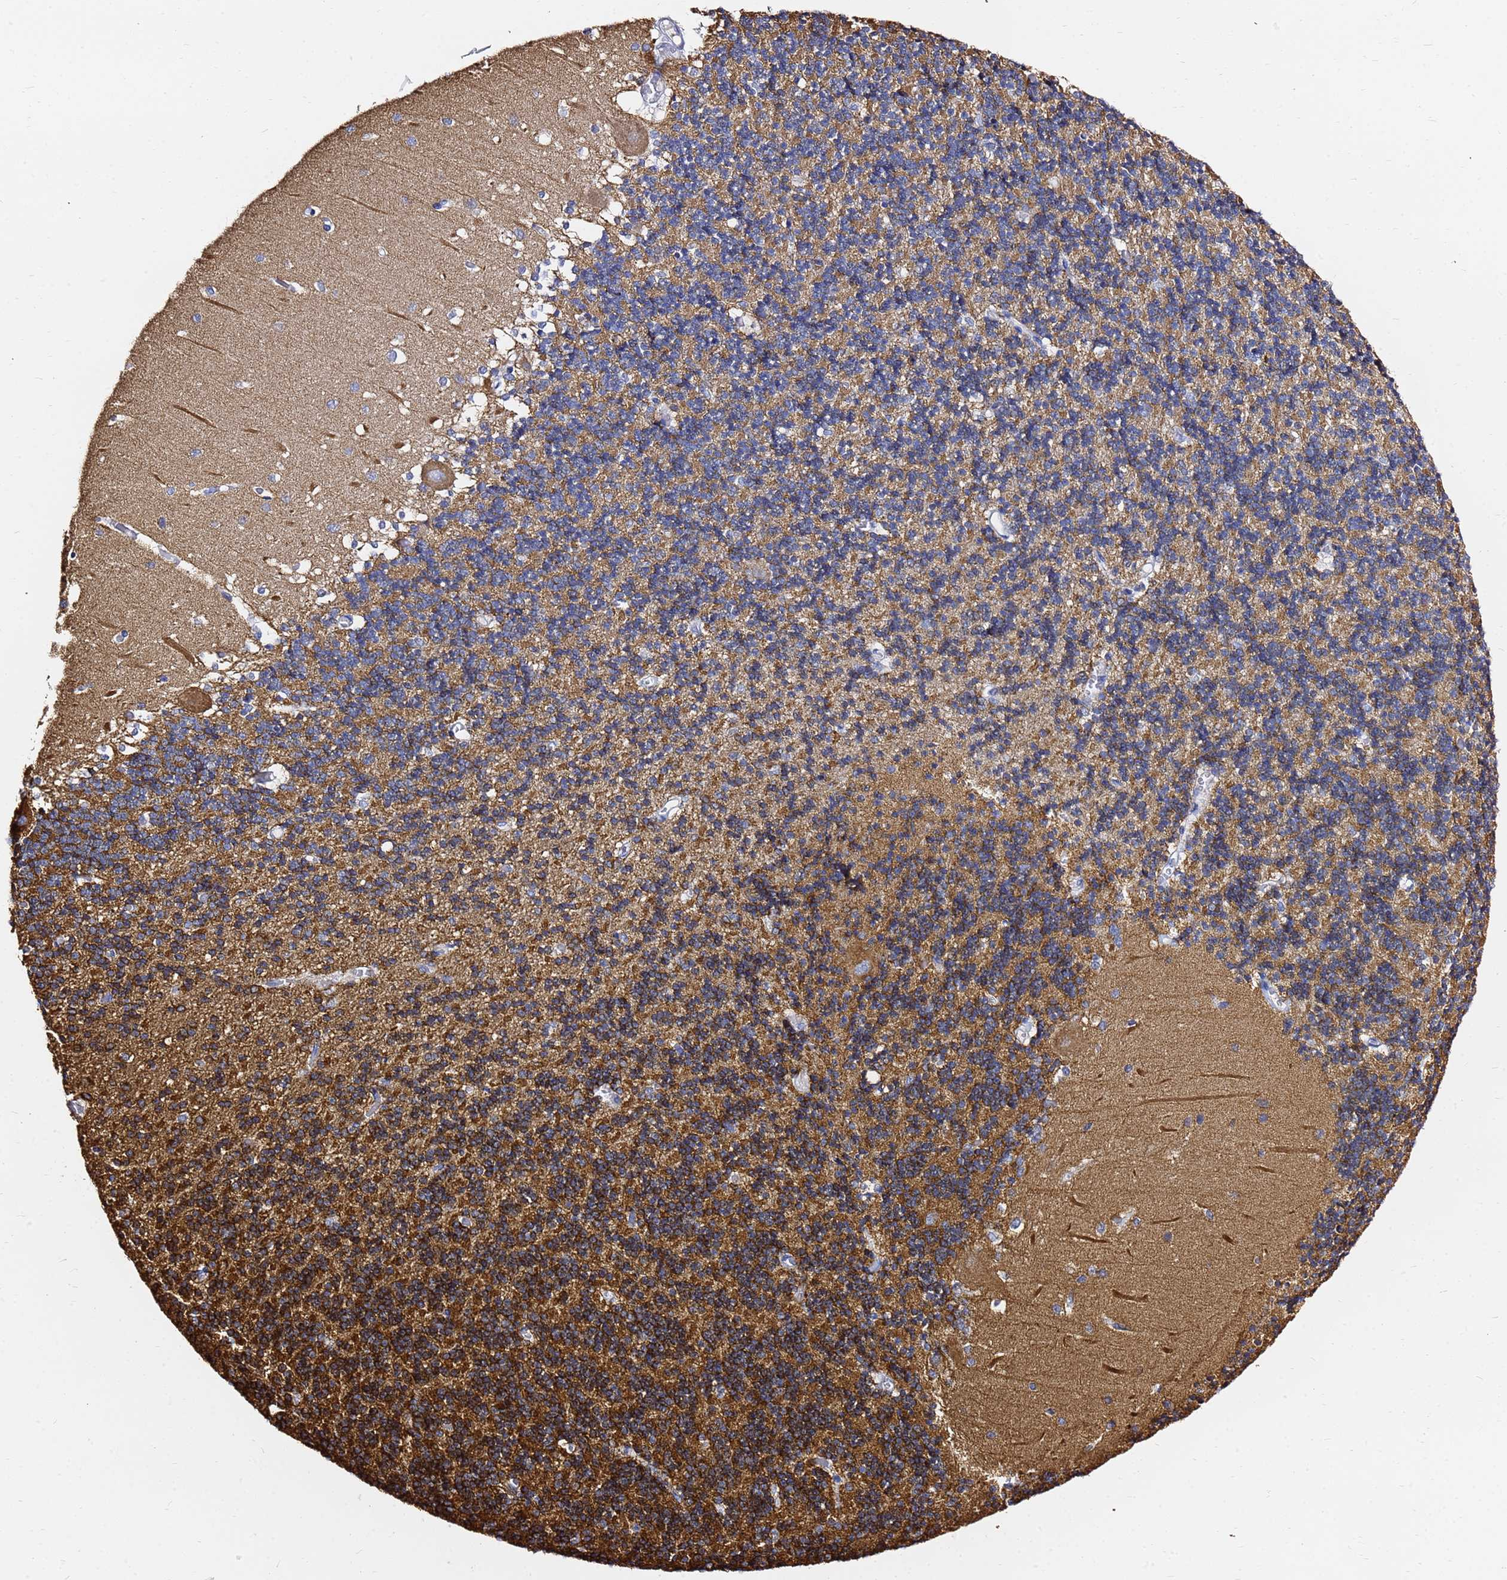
{"staining": {"intensity": "moderate", "quantity": "25%-75%", "location": "cytoplasmic/membranous"}, "tissue": "cerebellum", "cell_type": "Cells in granular layer", "image_type": "normal", "snomed": [{"axis": "morphology", "description": "Normal tissue, NOS"}, {"axis": "topography", "description": "Cerebellum"}], "caption": "Approximately 25%-75% of cells in granular layer in normal human cerebellum reveal moderate cytoplasmic/membranous protein positivity as visualized by brown immunohistochemical staining.", "gene": "TUBA8", "patient": {"sex": "male", "age": 37}}